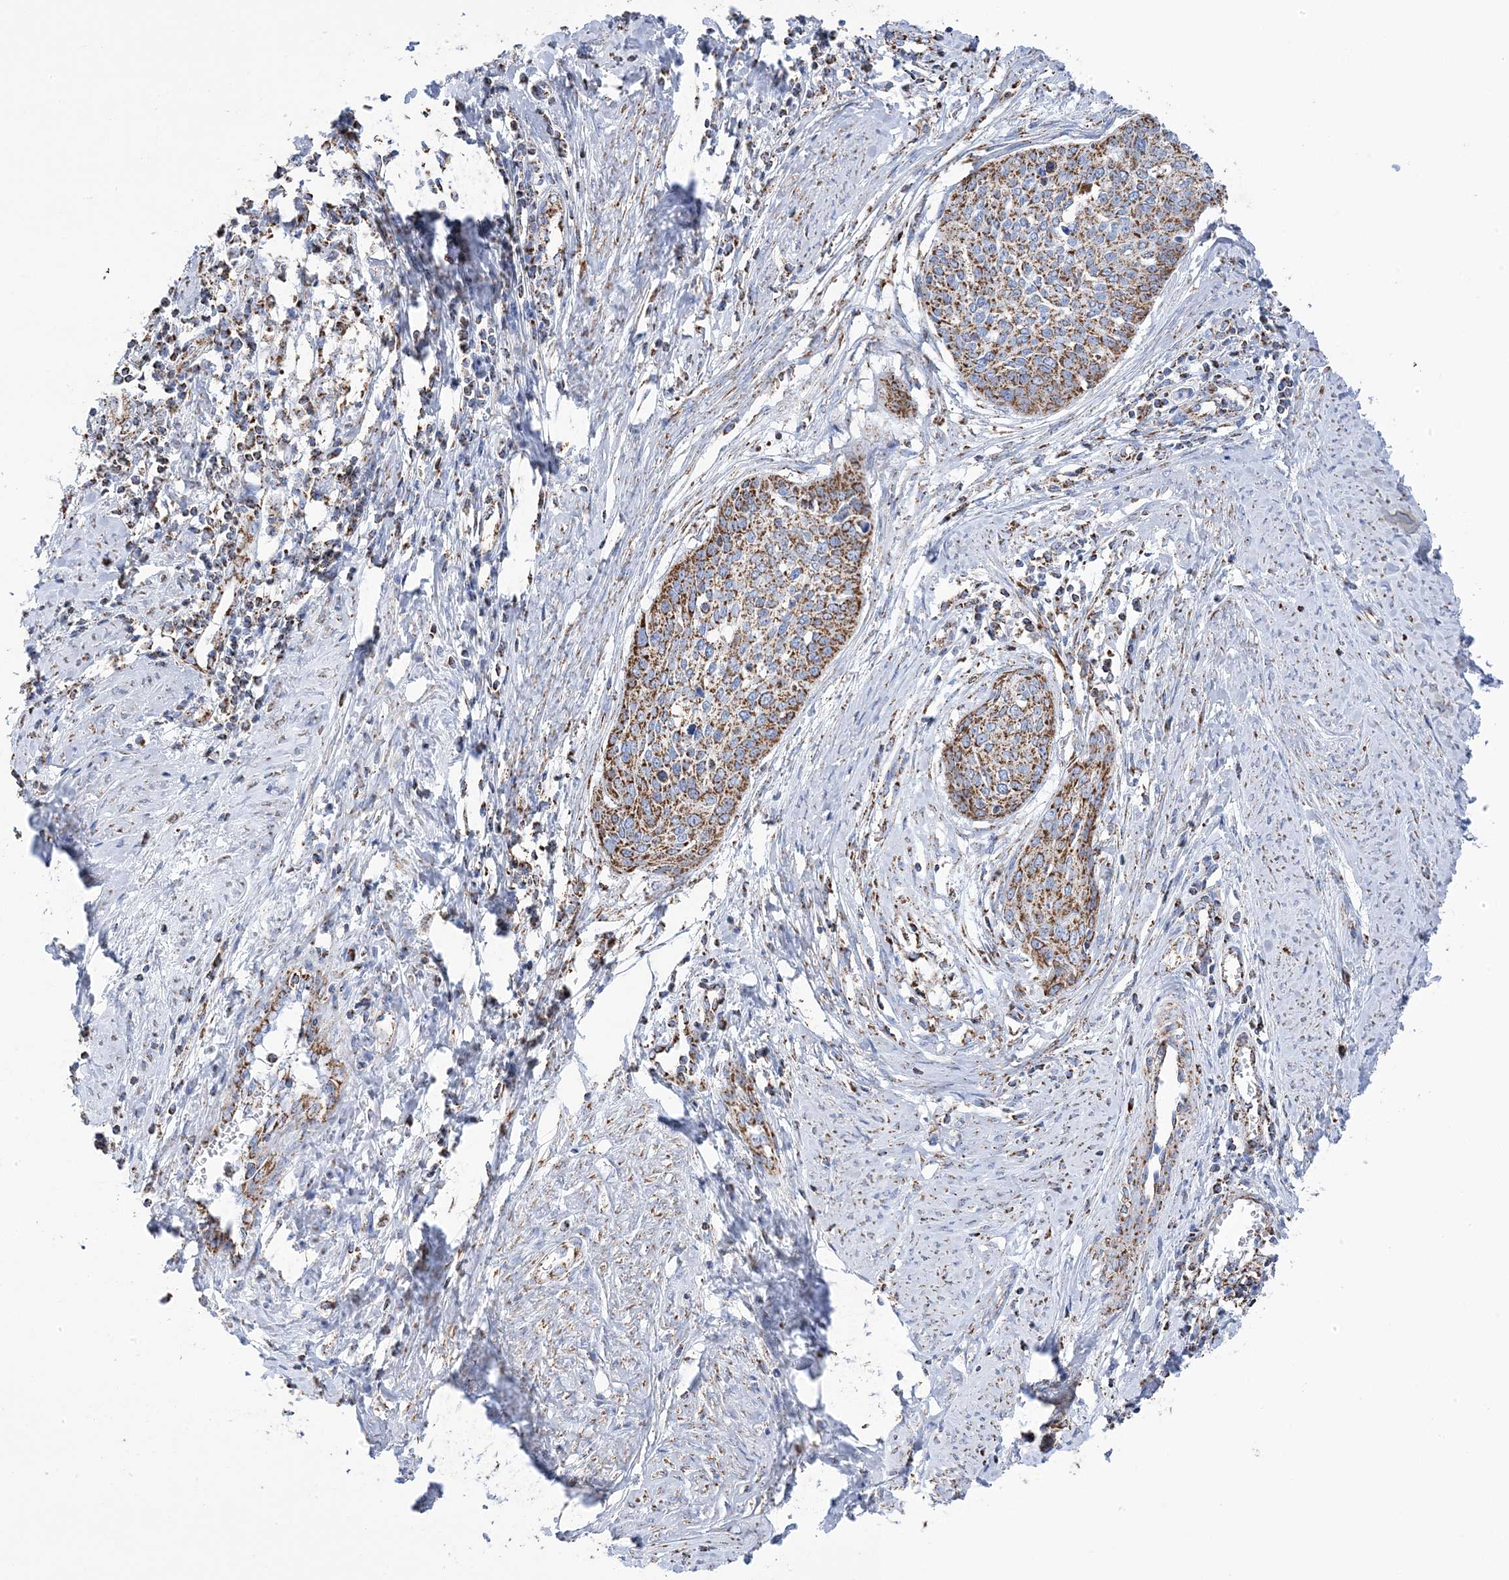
{"staining": {"intensity": "moderate", "quantity": ">75%", "location": "cytoplasmic/membranous"}, "tissue": "cervical cancer", "cell_type": "Tumor cells", "image_type": "cancer", "snomed": [{"axis": "morphology", "description": "Squamous cell carcinoma, NOS"}, {"axis": "topography", "description": "Cervix"}], "caption": "Approximately >75% of tumor cells in human squamous cell carcinoma (cervical) display moderate cytoplasmic/membranous protein positivity as visualized by brown immunohistochemical staining.", "gene": "GTPBP8", "patient": {"sex": "female", "age": 37}}